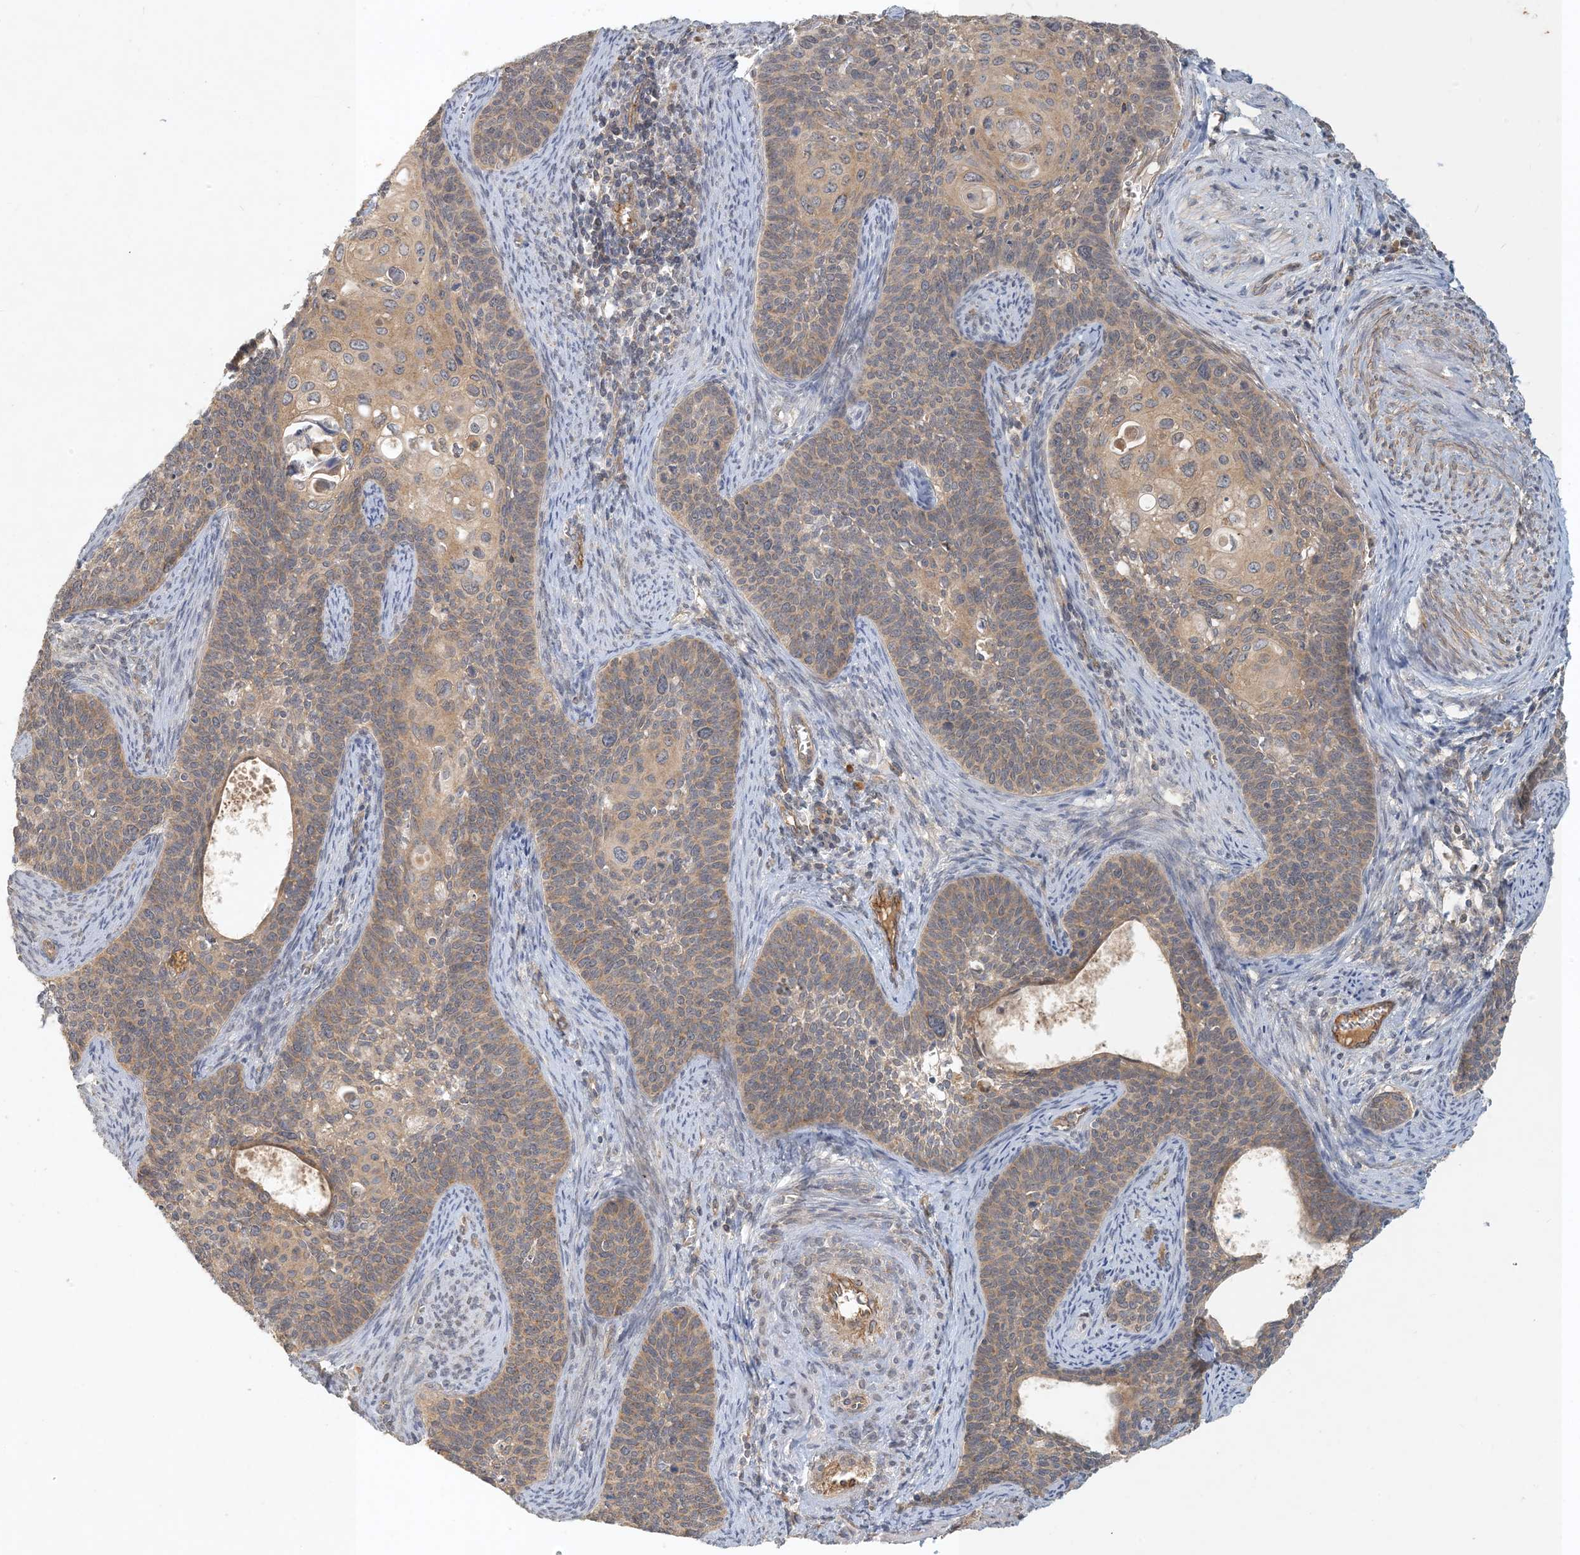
{"staining": {"intensity": "weak", "quantity": ">75%", "location": "cytoplasmic/membranous"}, "tissue": "cervical cancer", "cell_type": "Tumor cells", "image_type": "cancer", "snomed": [{"axis": "morphology", "description": "Squamous cell carcinoma, NOS"}, {"axis": "topography", "description": "Cervix"}], "caption": "This is a photomicrograph of IHC staining of squamous cell carcinoma (cervical), which shows weak expression in the cytoplasmic/membranous of tumor cells.", "gene": "ZBTB3", "patient": {"sex": "female", "age": 33}}